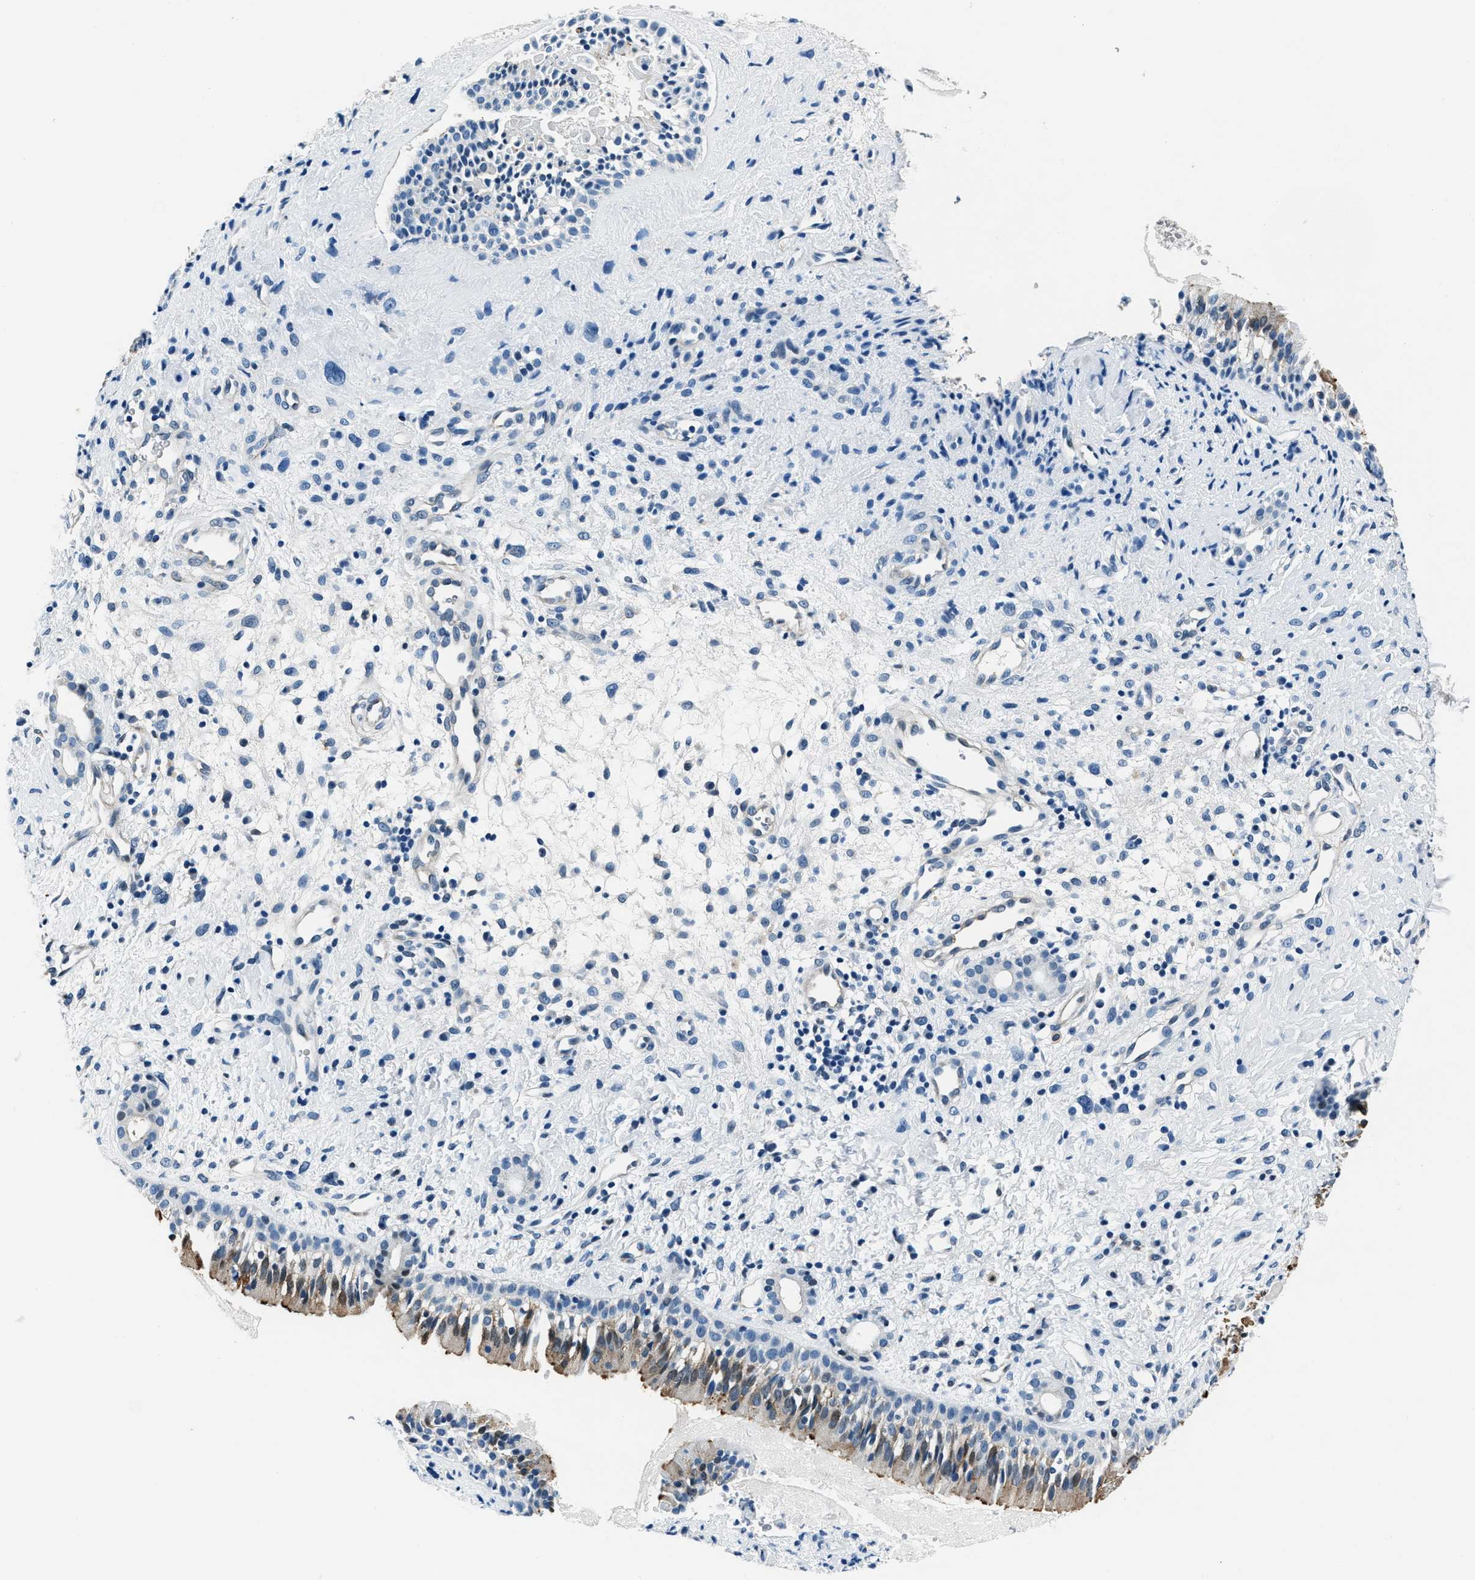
{"staining": {"intensity": "moderate", "quantity": "25%-75%", "location": "cytoplasmic/membranous"}, "tissue": "nasopharynx", "cell_type": "Respiratory epithelial cells", "image_type": "normal", "snomed": [{"axis": "morphology", "description": "Normal tissue, NOS"}, {"axis": "topography", "description": "Nasopharynx"}], "caption": "High-power microscopy captured an immunohistochemistry (IHC) histopathology image of benign nasopharynx, revealing moderate cytoplasmic/membranous positivity in about 25%-75% of respiratory epithelial cells.", "gene": "PTPDC1", "patient": {"sex": "male", "age": 22}}